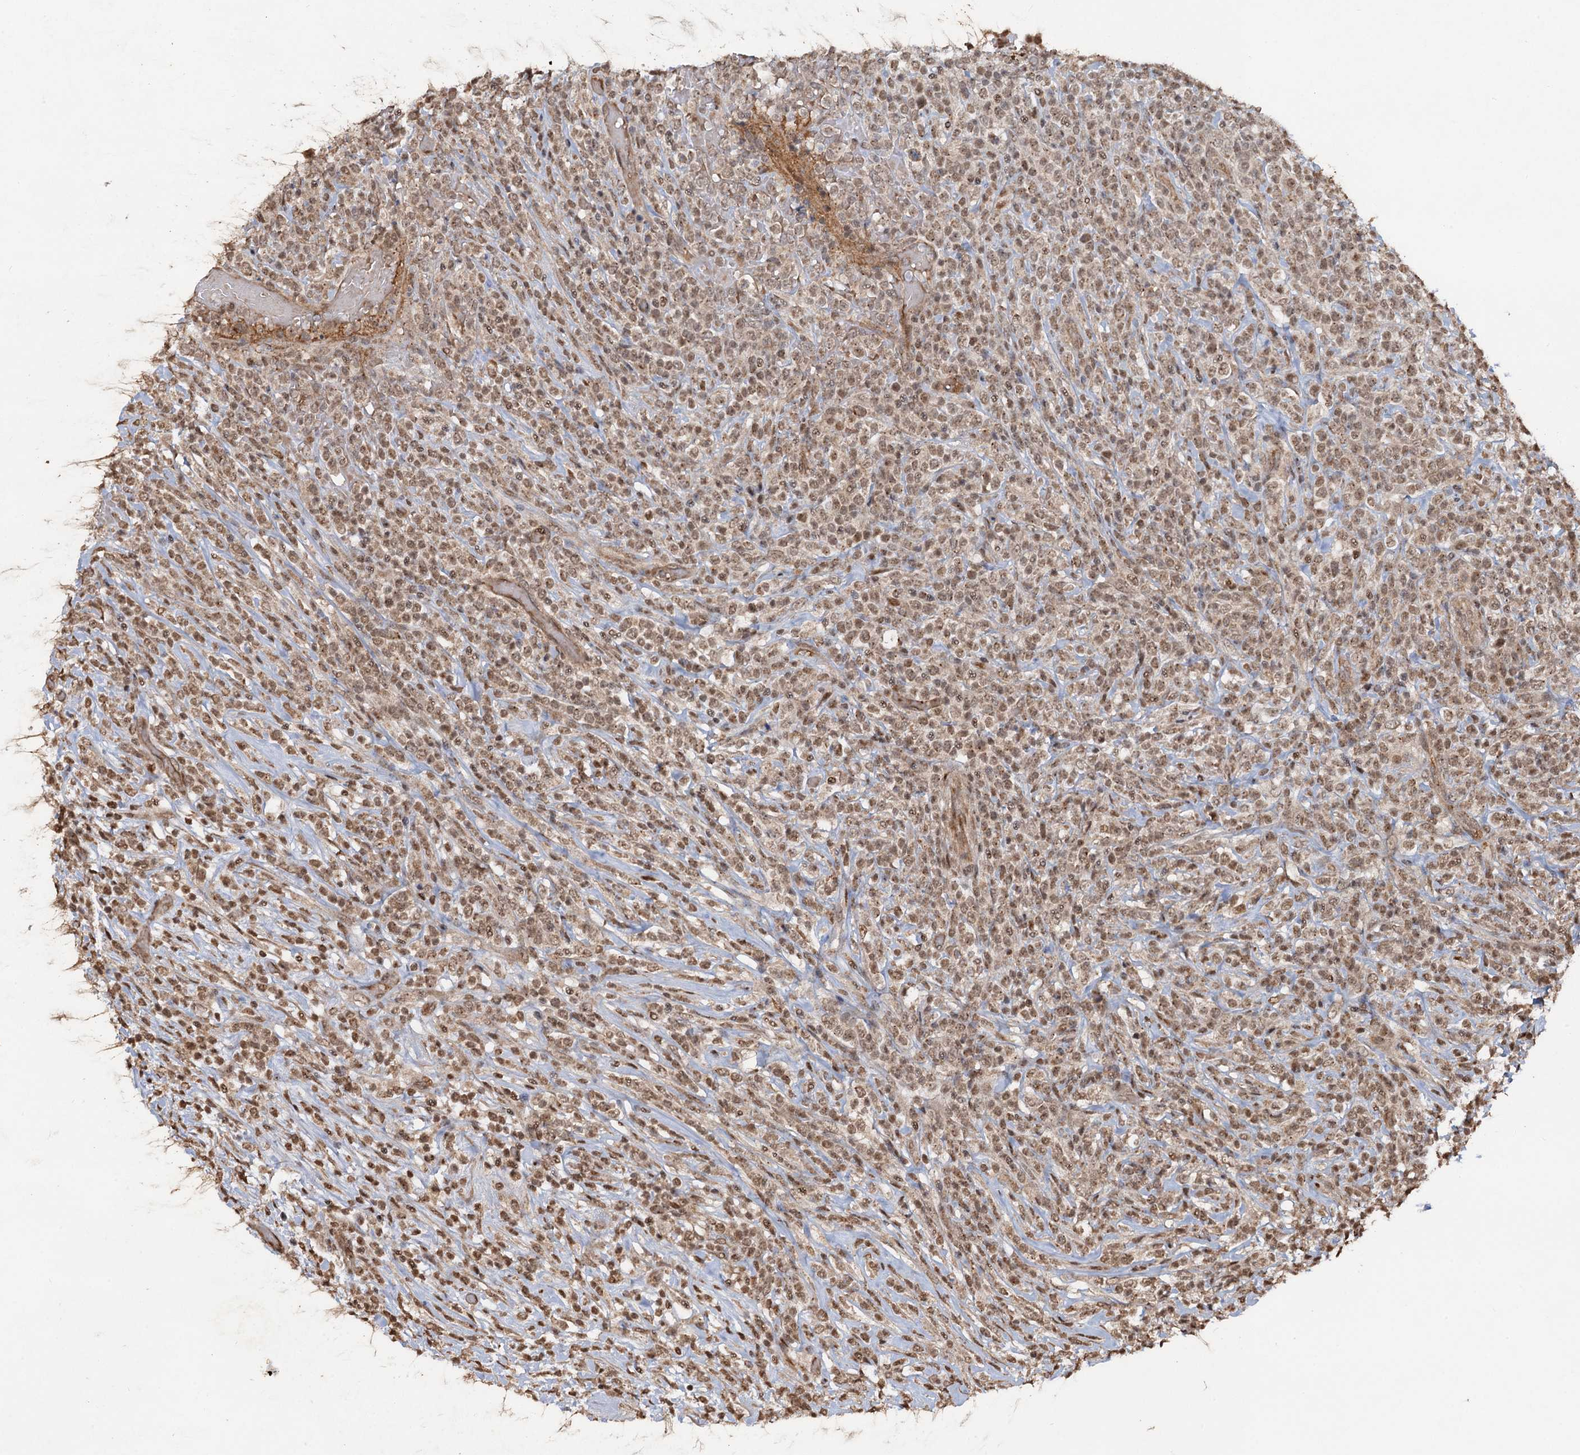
{"staining": {"intensity": "moderate", "quantity": ">75%", "location": "nuclear"}, "tissue": "lymphoma", "cell_type": "Tumor cells", "image_type": "cancer", "snomed": [{"axis": "morphology", "description": "Malignant lymphoma, non-Hodgkin's type, High grade"}, {"axis": "topography", "description": "Colon"}], "caption": "A brown stain highlights moderate nuclear staining of a protein in human lymphoma tumor cells.", "gene": "REP15", "patient": {"sex": "female", "age": 53}}